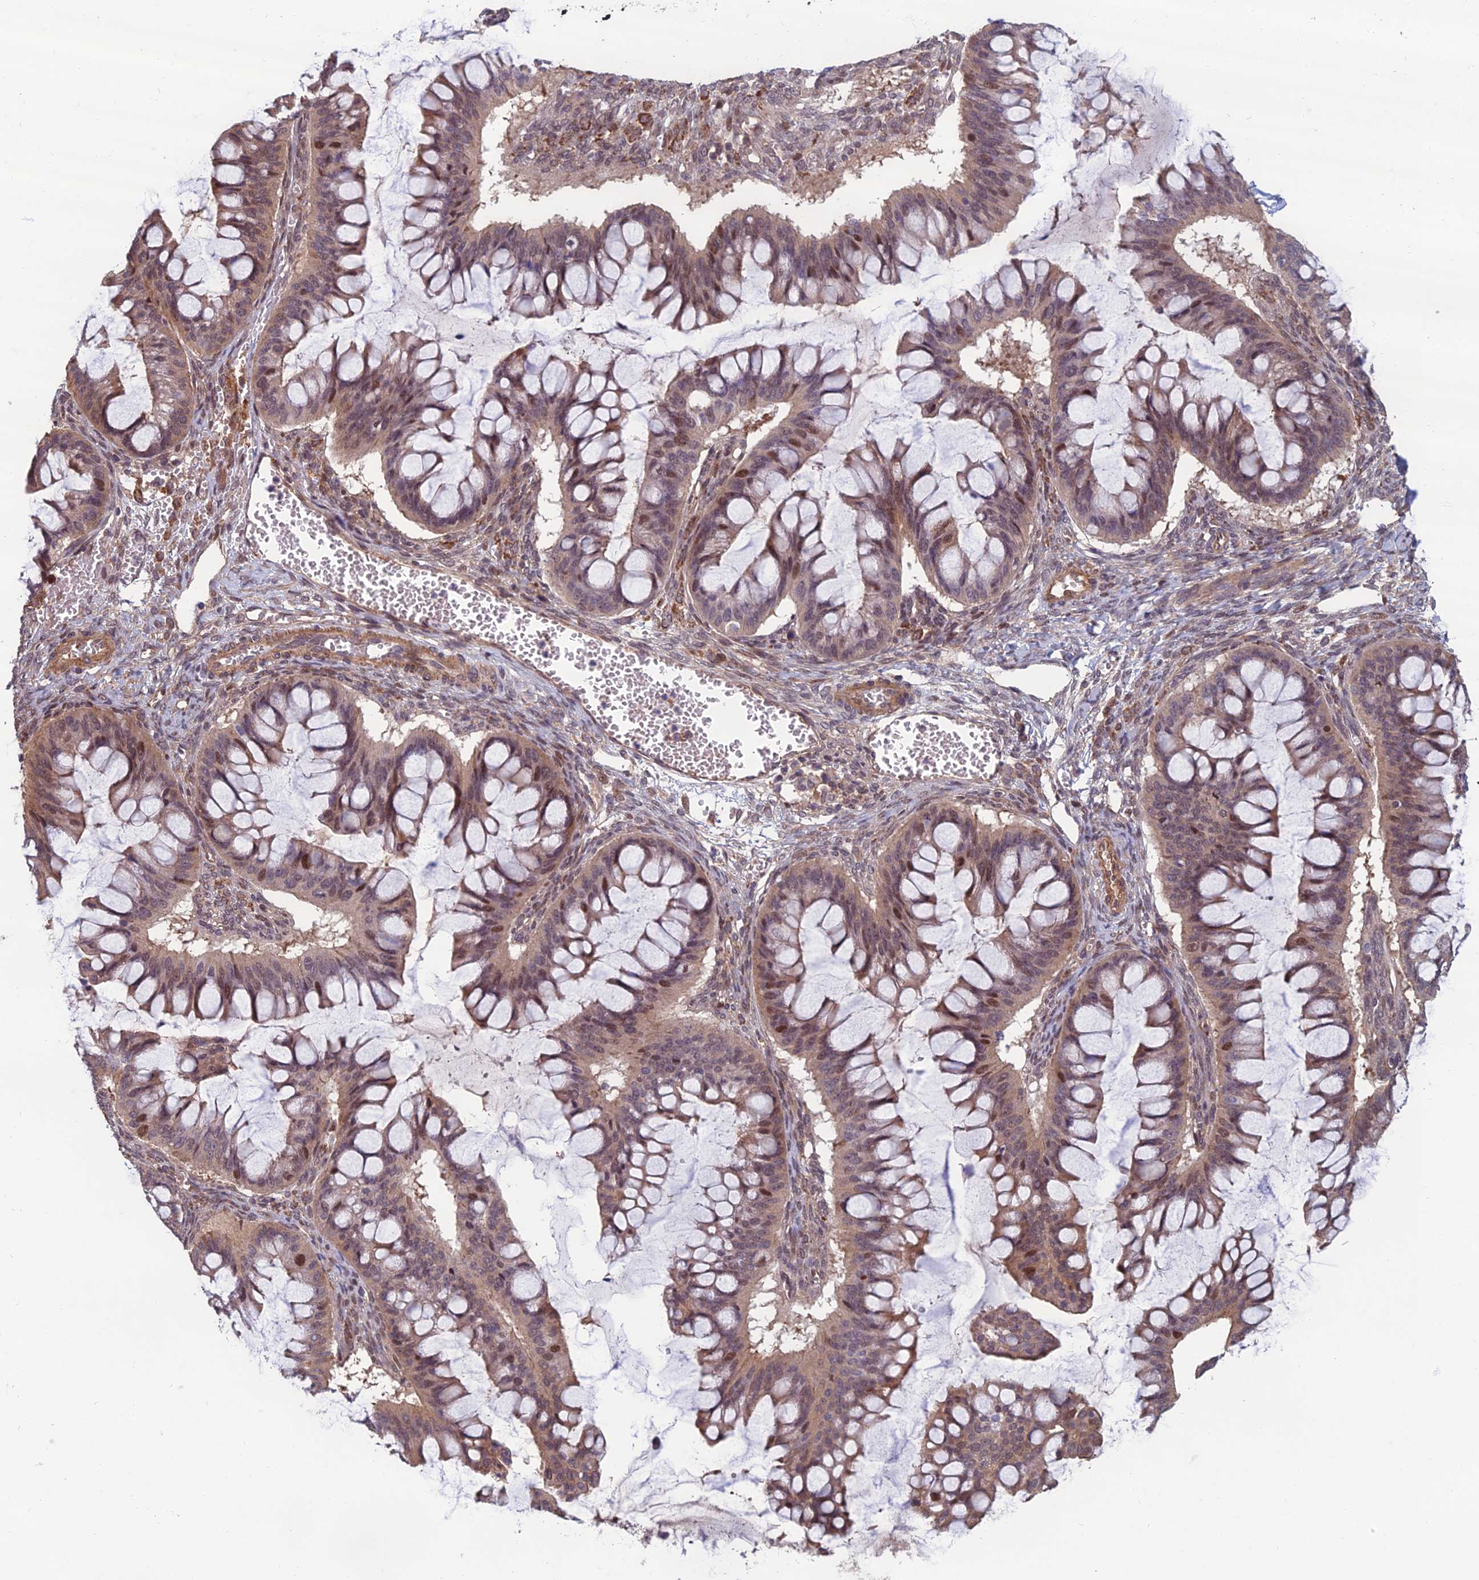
{"staining": {"intensity": "moderate", "quantity": "25%-75%", "location": "cytoplasmic/membranous,nuclear"}, "tissue": "ovarian cancer", "cell_type": "Tumor cells", "image_type": "cancer", "snomed": [{"axis": "morphology", "description": "Cystadenocarcinoma, mucinous, NOS"}, {"axis": "topography", "description": "Ovary"}], "caption": "Ovarian cancer stained for a protein shows moderate cytoplasmic/membranous and nuclear positivity in tumor cells.", "gene": "CCDC183", "patient": {"sex": "female", "age": 73}}